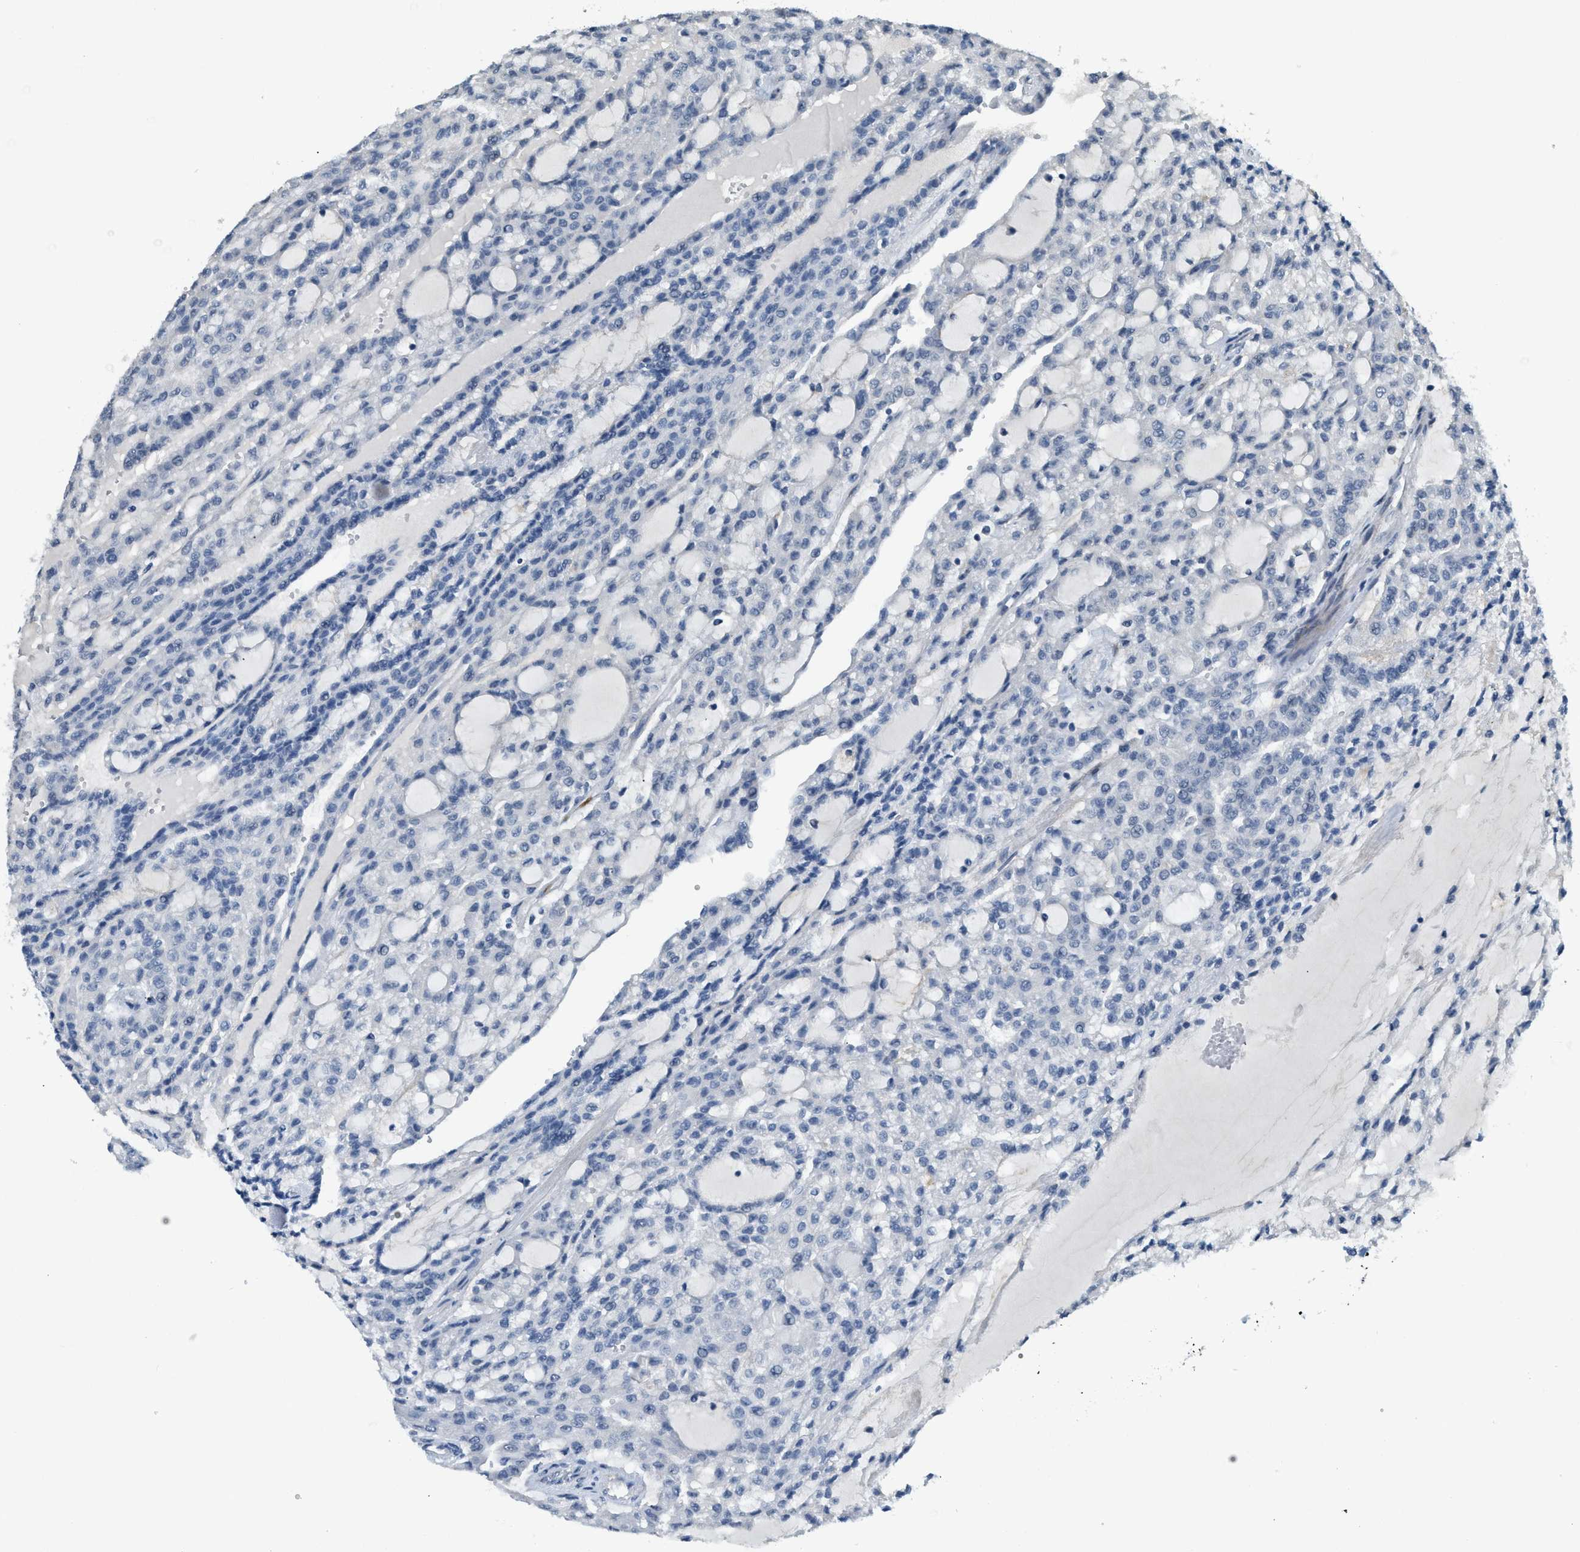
{"staining": {"intensity": "negative", "quantity": "none", "location": "none"}, "tissue": "renal cancer", "cell_type": "Tumor cells", "image_type": "cancer", "snomed": [{"axis": "morphology", "description": "Adenocarcinoma, NOS"}, {"axis": "topography", "description": "Kidney"}], "caption": "DAB (3,3'-diaminobenzidine) immunohistochemical staining of adenocarcinoma (renal) displays no significant staining in tumor cells.", "gene": "TMEM154", "patient": {"sex": "male", "age": 63}}